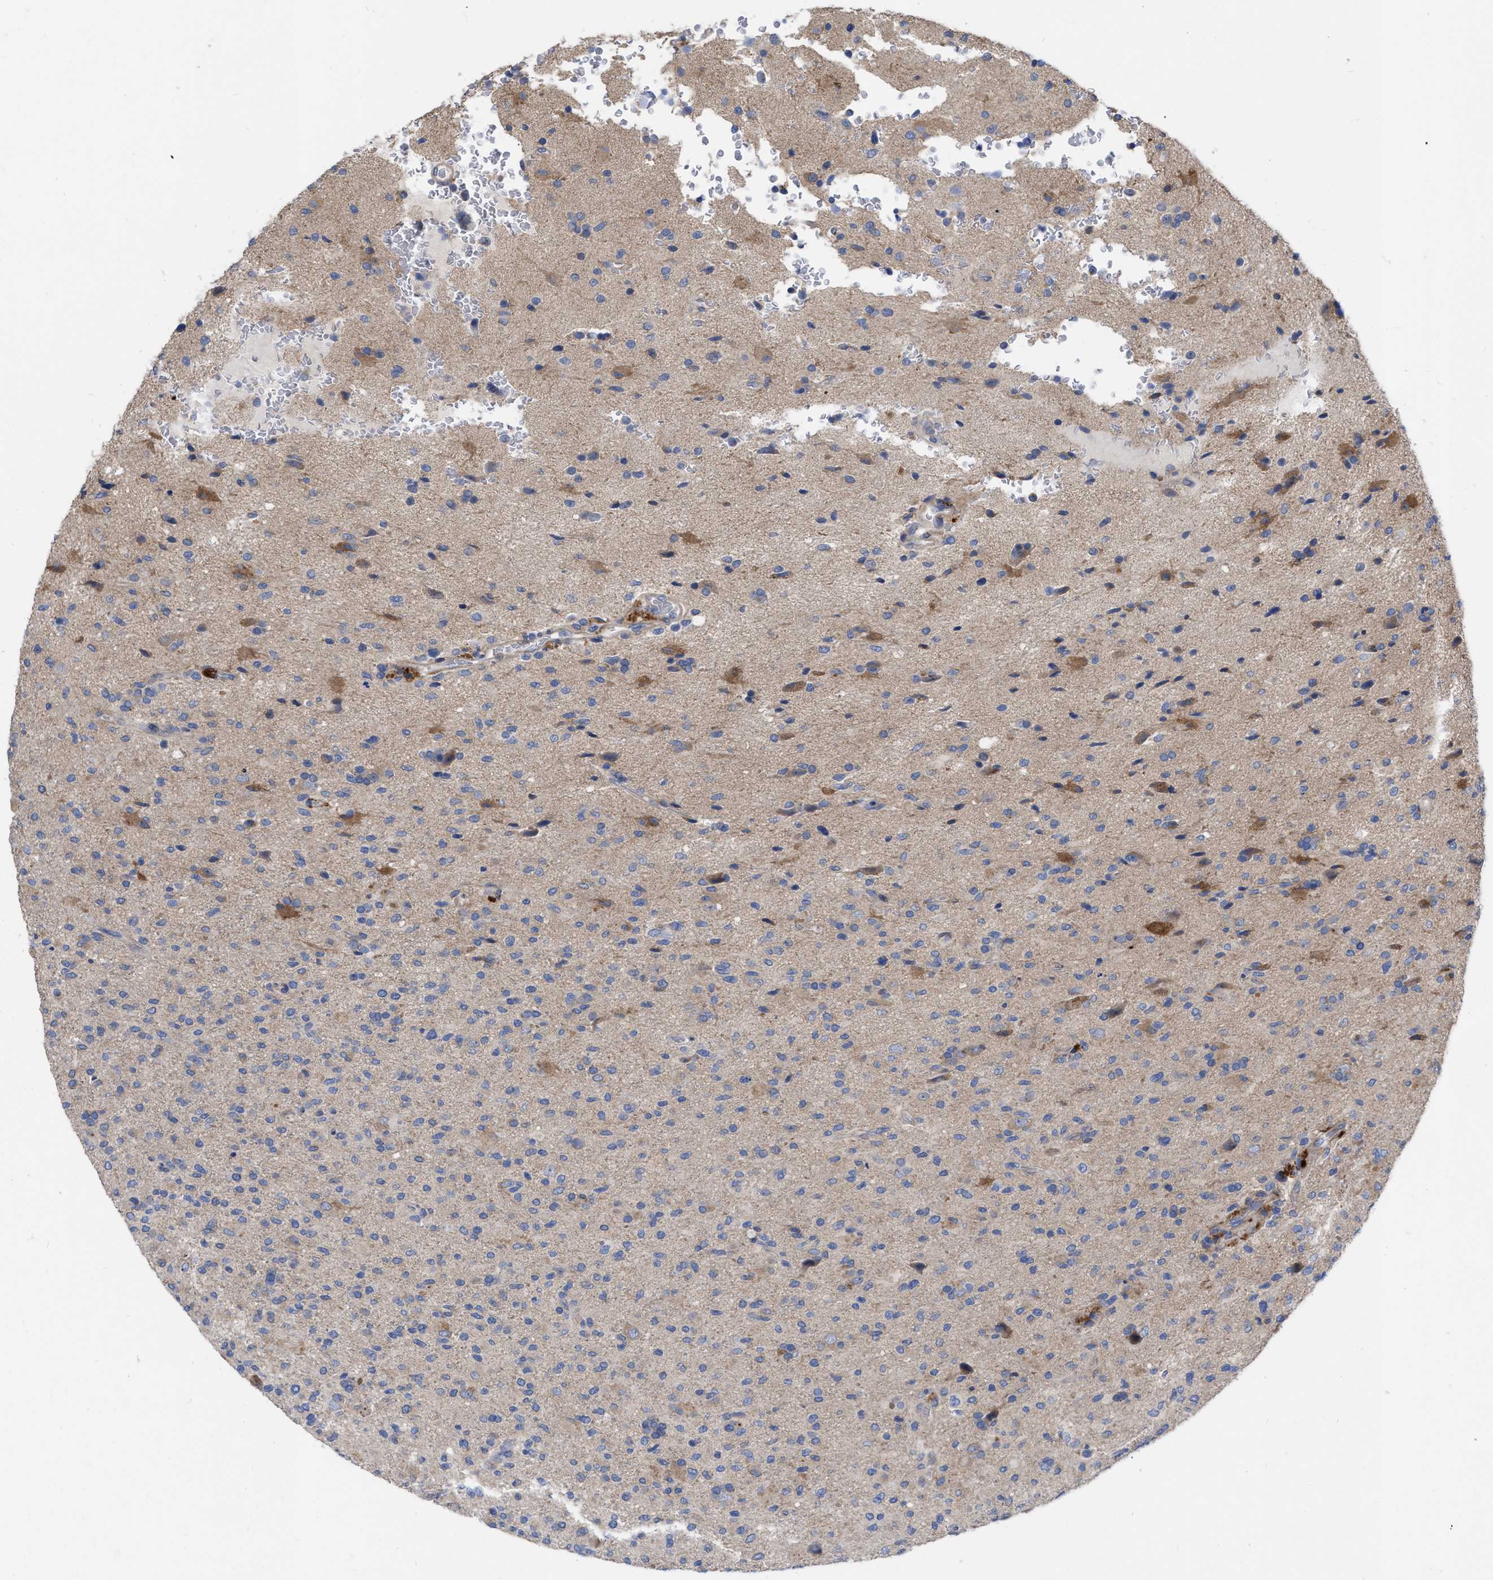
{"staining": {"intensity": "moderate", "quantity": "25%-75%", "location": "cytoplasmic/membranous"}, "tissue": "glioma", "cell_type": "Tumor cells", "image_type": "cancer", "snomed": [{"axis": "morphology", "description": "Glioma, malignant, High grade"}, {"axis": "topography", "description": "Brain"}], "caption": "Moderate cytoplasmic/membranous positivity for a protein is identified in about 25%-75% of tumor cells of glioma using immunohistochemistry.", "gene": "MLST8", "patient": {"sex": "male", "age": 71}}